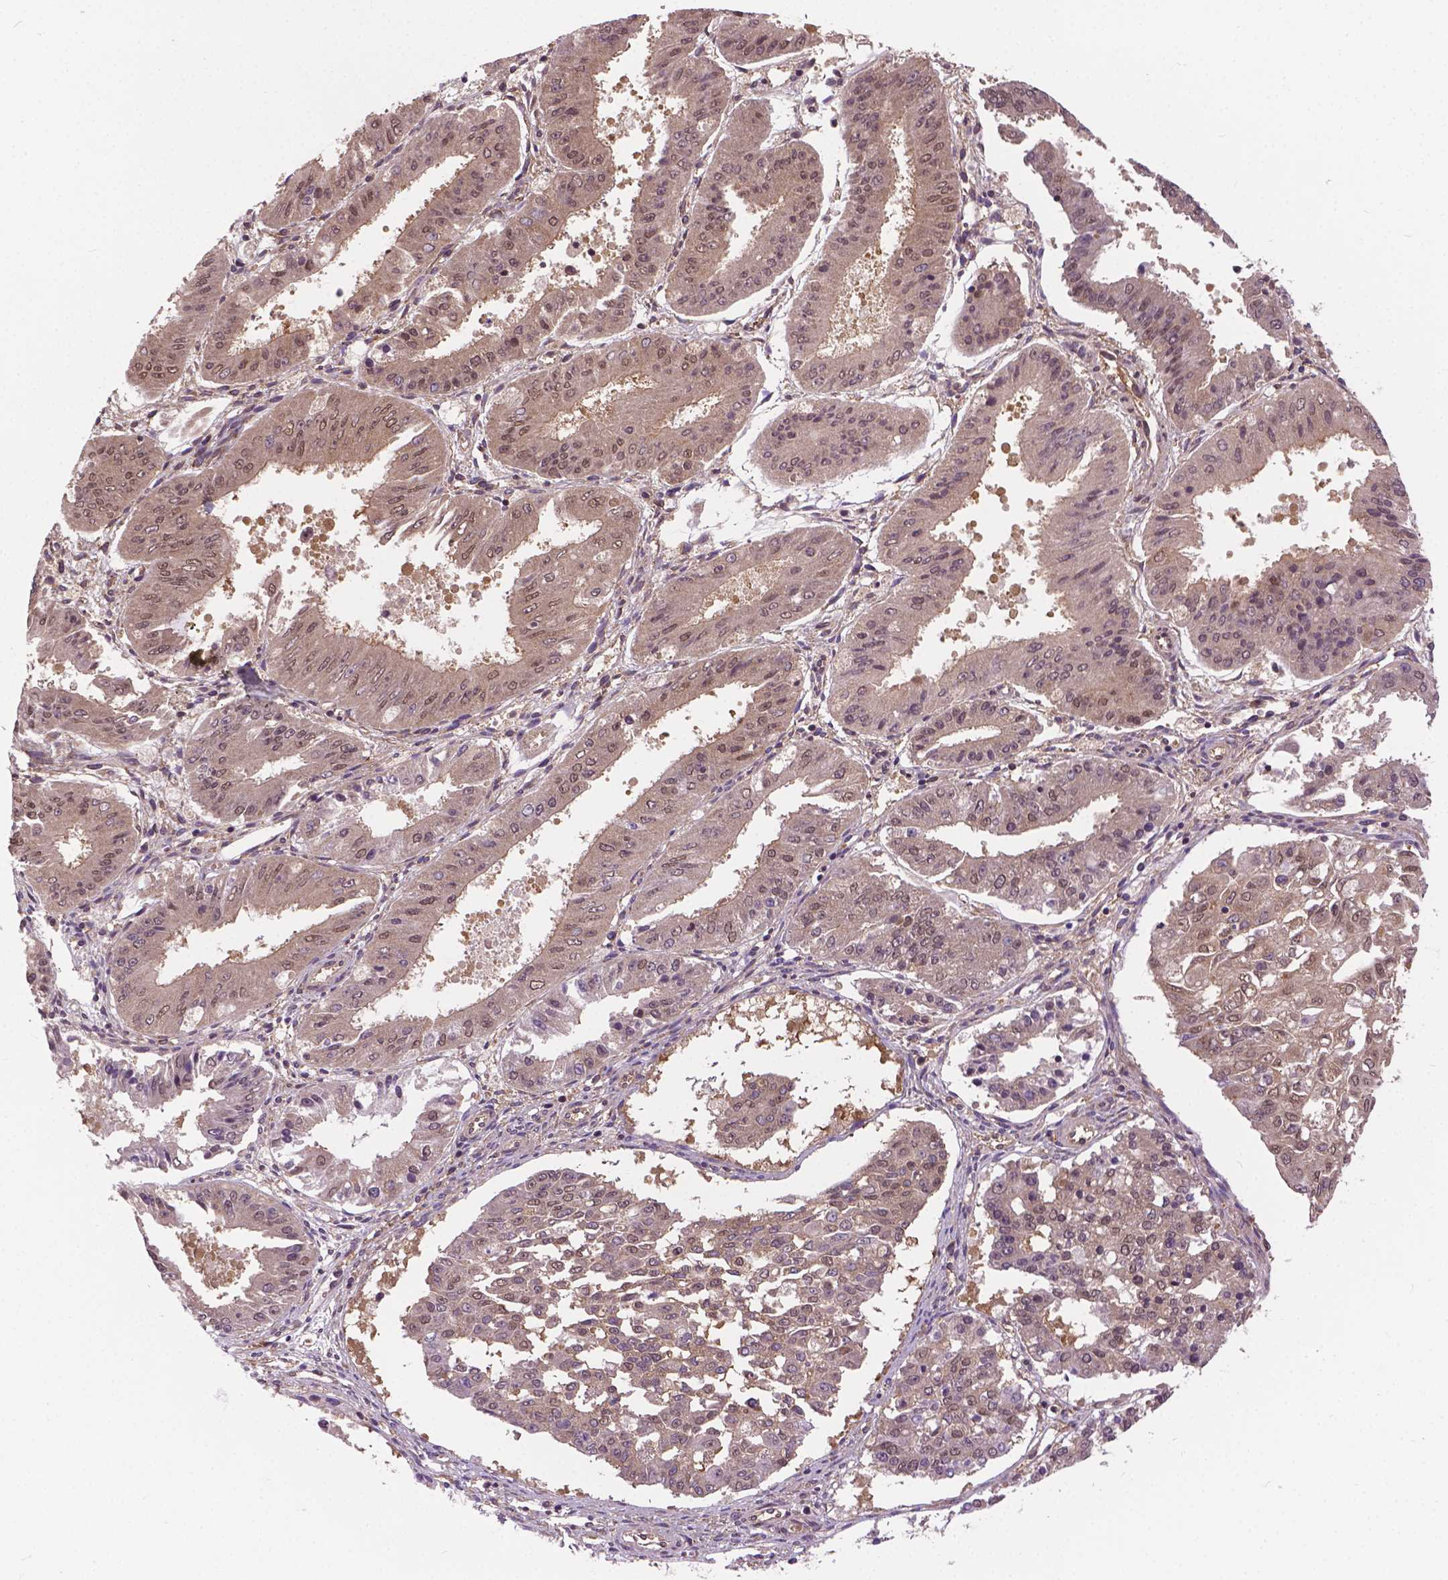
{"staining": {"intensity": "negative", "quantity": "none", "location": "none"}, "tissue": "ovarian cancer", "cell_type": "Tumor cells", "image_type": "cancer", "snomed": [{"axis": "morphology", "description": "Carcinoma, endometroid"}, {"axis": "topography", "description": "Ovary"}], "caption": "An immunohistochemistry photomicrograph of ovarian endometroid carcinoma is shown. There is no staining in tumor cells of ovarian endometroid carcinoma.", "gene": "MZT1", "patient": {"sex": "female", "age": 42}}